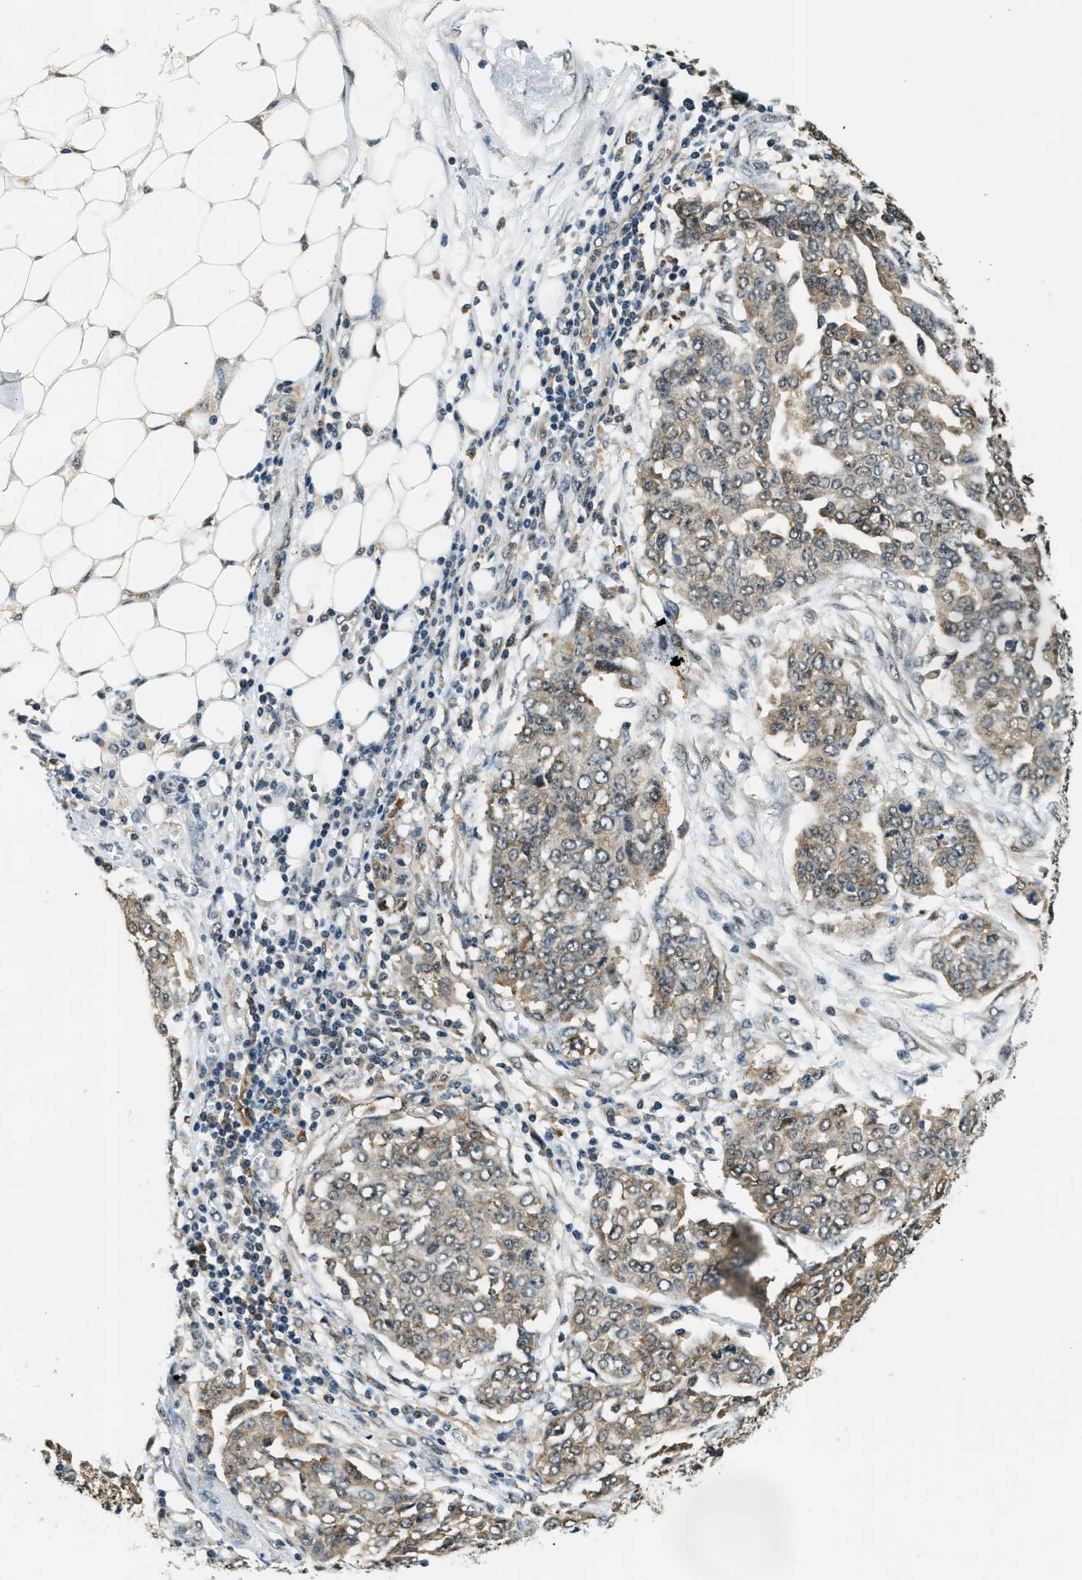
{"staining": {"intensity": "moderate", "quantity": "25%-75%", "location": "cytoplasmic/membranous"}, "tissue": "ovarian cancer", "cell_type": "Tumor cells", "image_type": "cancer", "snomed": [{"axis": "morphology", "description": "Cystadenocarcinoma, serous, NOS"}, {"axis": "topography", "description": "Soft tissue"}, {"axis": "topography", "description": "Ovary"}], "caption": "About 25%-75% of tumor cells in ovarian serous cystadenocarcinoma demonstrate moderate cytoplasmic/membranous protein staining as visualized by brown immunohistochemical staining.", "gene": "RAB11FIP1", "patient": {"sex": "female", "age": 57}}